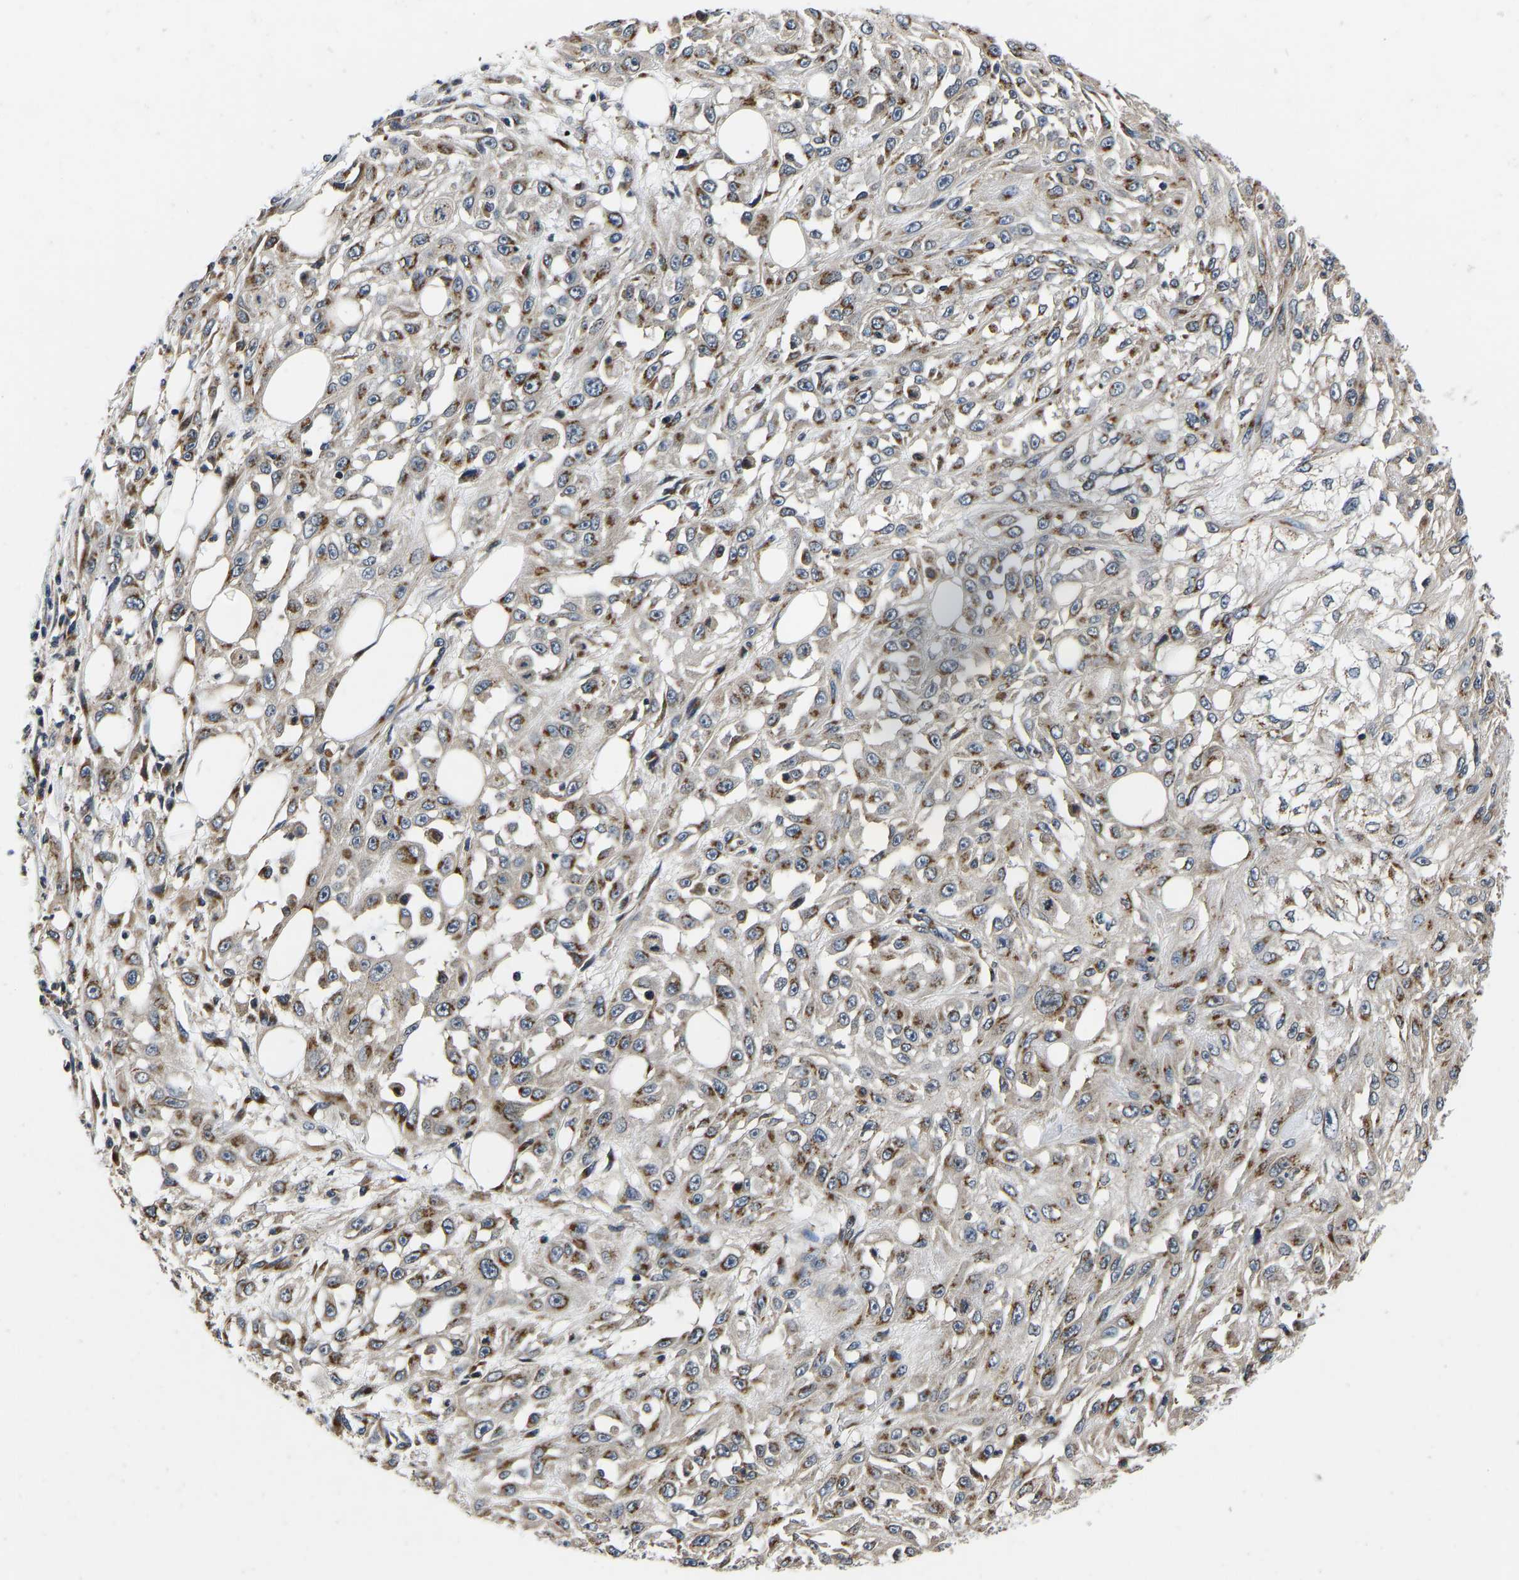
{"staining": {"intensity": "moderate", "quantity": ">75%", "location": "cytoplasmic/membranous"}, "tissue": "skin cancer", "cell_type": "Tumor cells", "image_type": "cancer", "snomed": [{"axis": "morphology", "description": "Squamous cell carcinoma, NOS"}, {"axis": "morphology", "description": "Squamous cell carcinoma, metastatic, NOS"}, {"axis": "topography", "description": "Skin"}, {"axis": "topography", "description": "Lymph node"}], "caption": "There is medium levels of moderate cytoplasmic/membranous staining in tumor cells of skin squamous cell carcinoma, as demonstrated by immunohistochemical staining (brown color).", "gene": "RABAC1", "patient": {"sex": "male", "age": 75}}